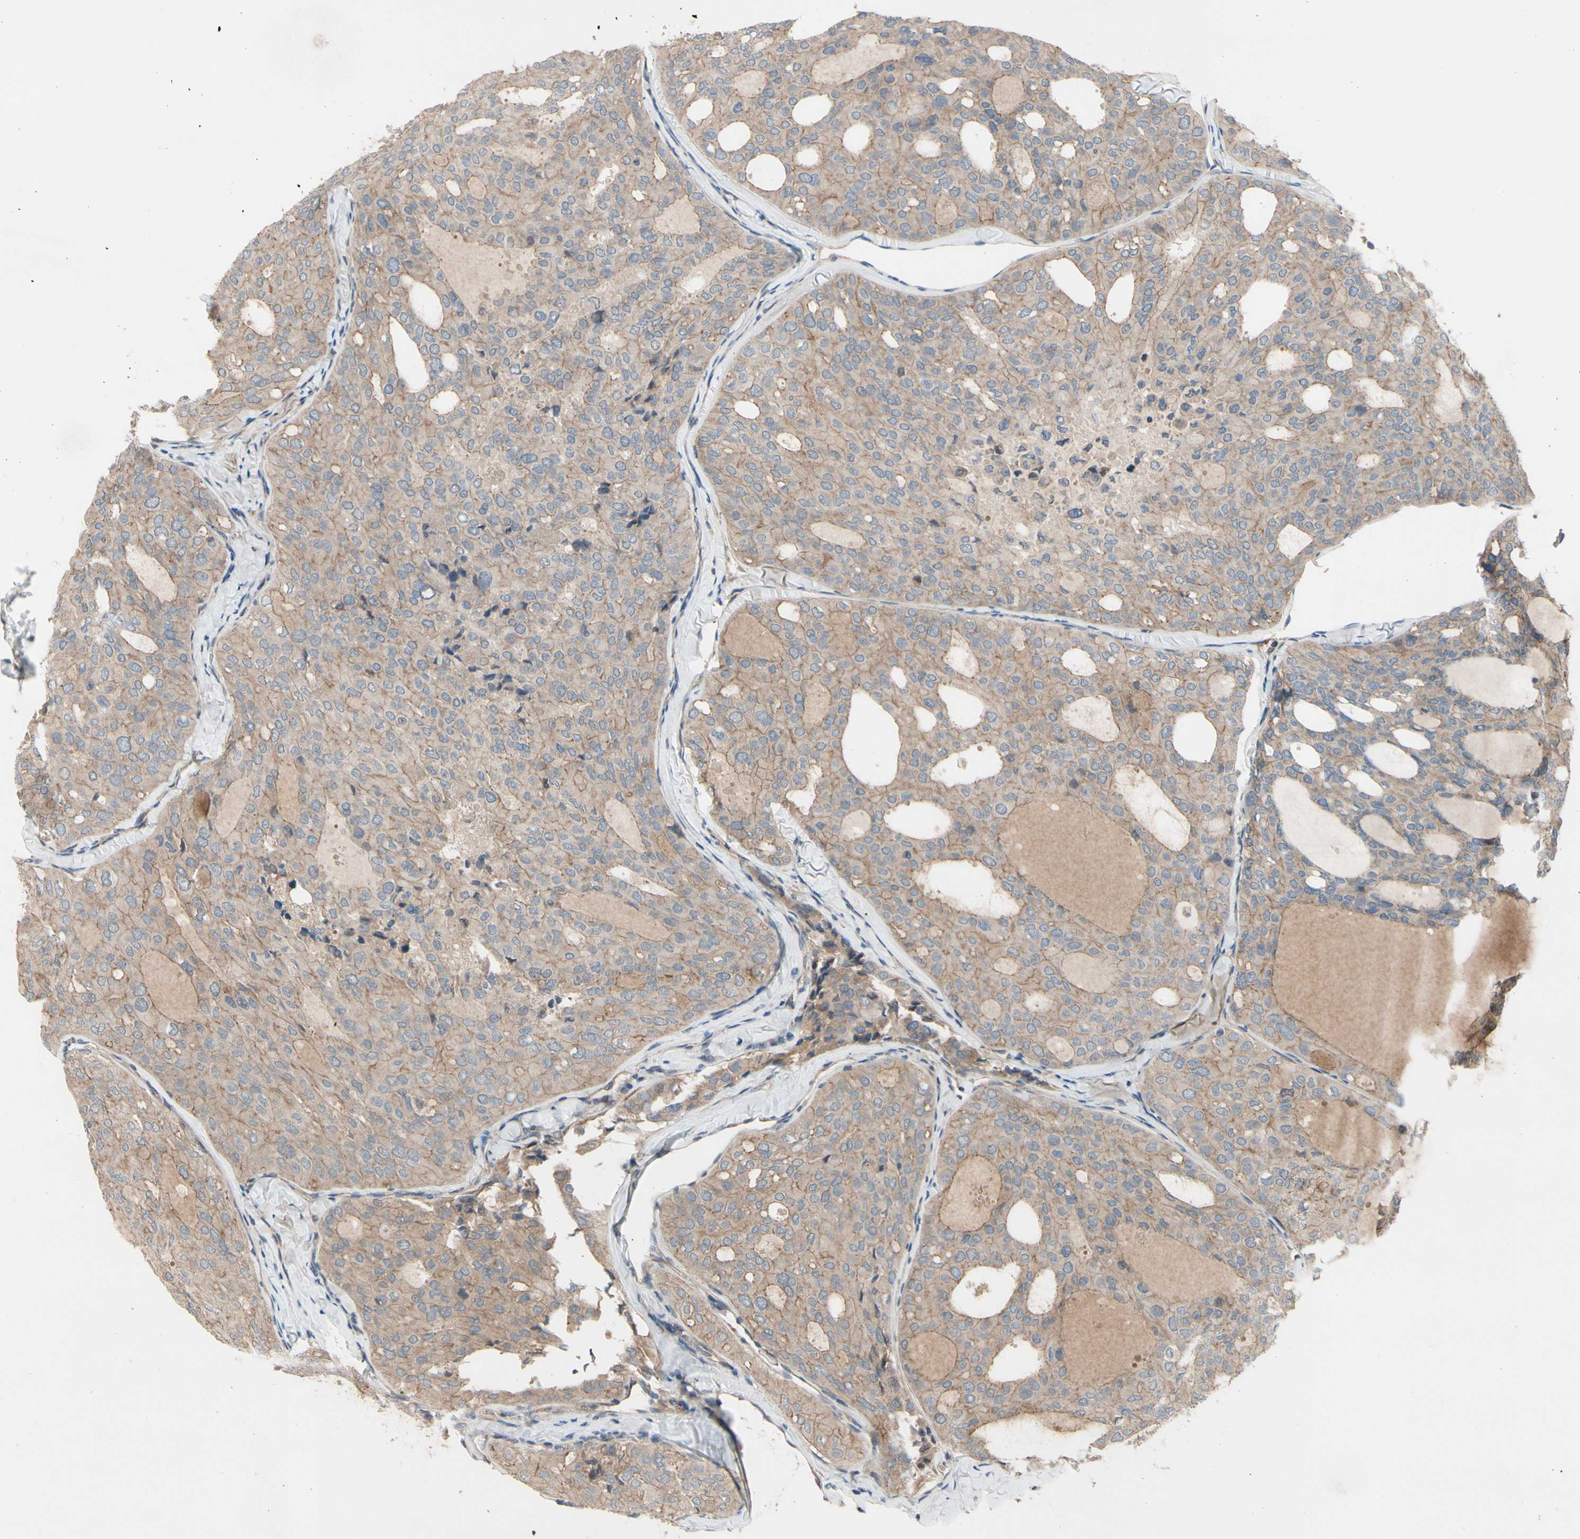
{"staining": {"intensity": "weak", "quantity": ">75%", "location": "cytoplasmic/membranous"}, "tissue": "thyroid cancer", "cell_type": "Tumor cells", "image_type": "cancer", "snomed": [{"axis": "morphology", "description": "Follicular adenoma carcinoma, NOS"}, {"axis": "topography", "description": "Thyroid gland"}], "caption": "The image exhibits a brown stain indicating the presence of a protein in the cytoplasmic/membranous of tumor cells in thyroid cancer (follicular adenoma carcinoma).", "gene": "ICAM5", "patient": {"sex": "male", "age": 75}}